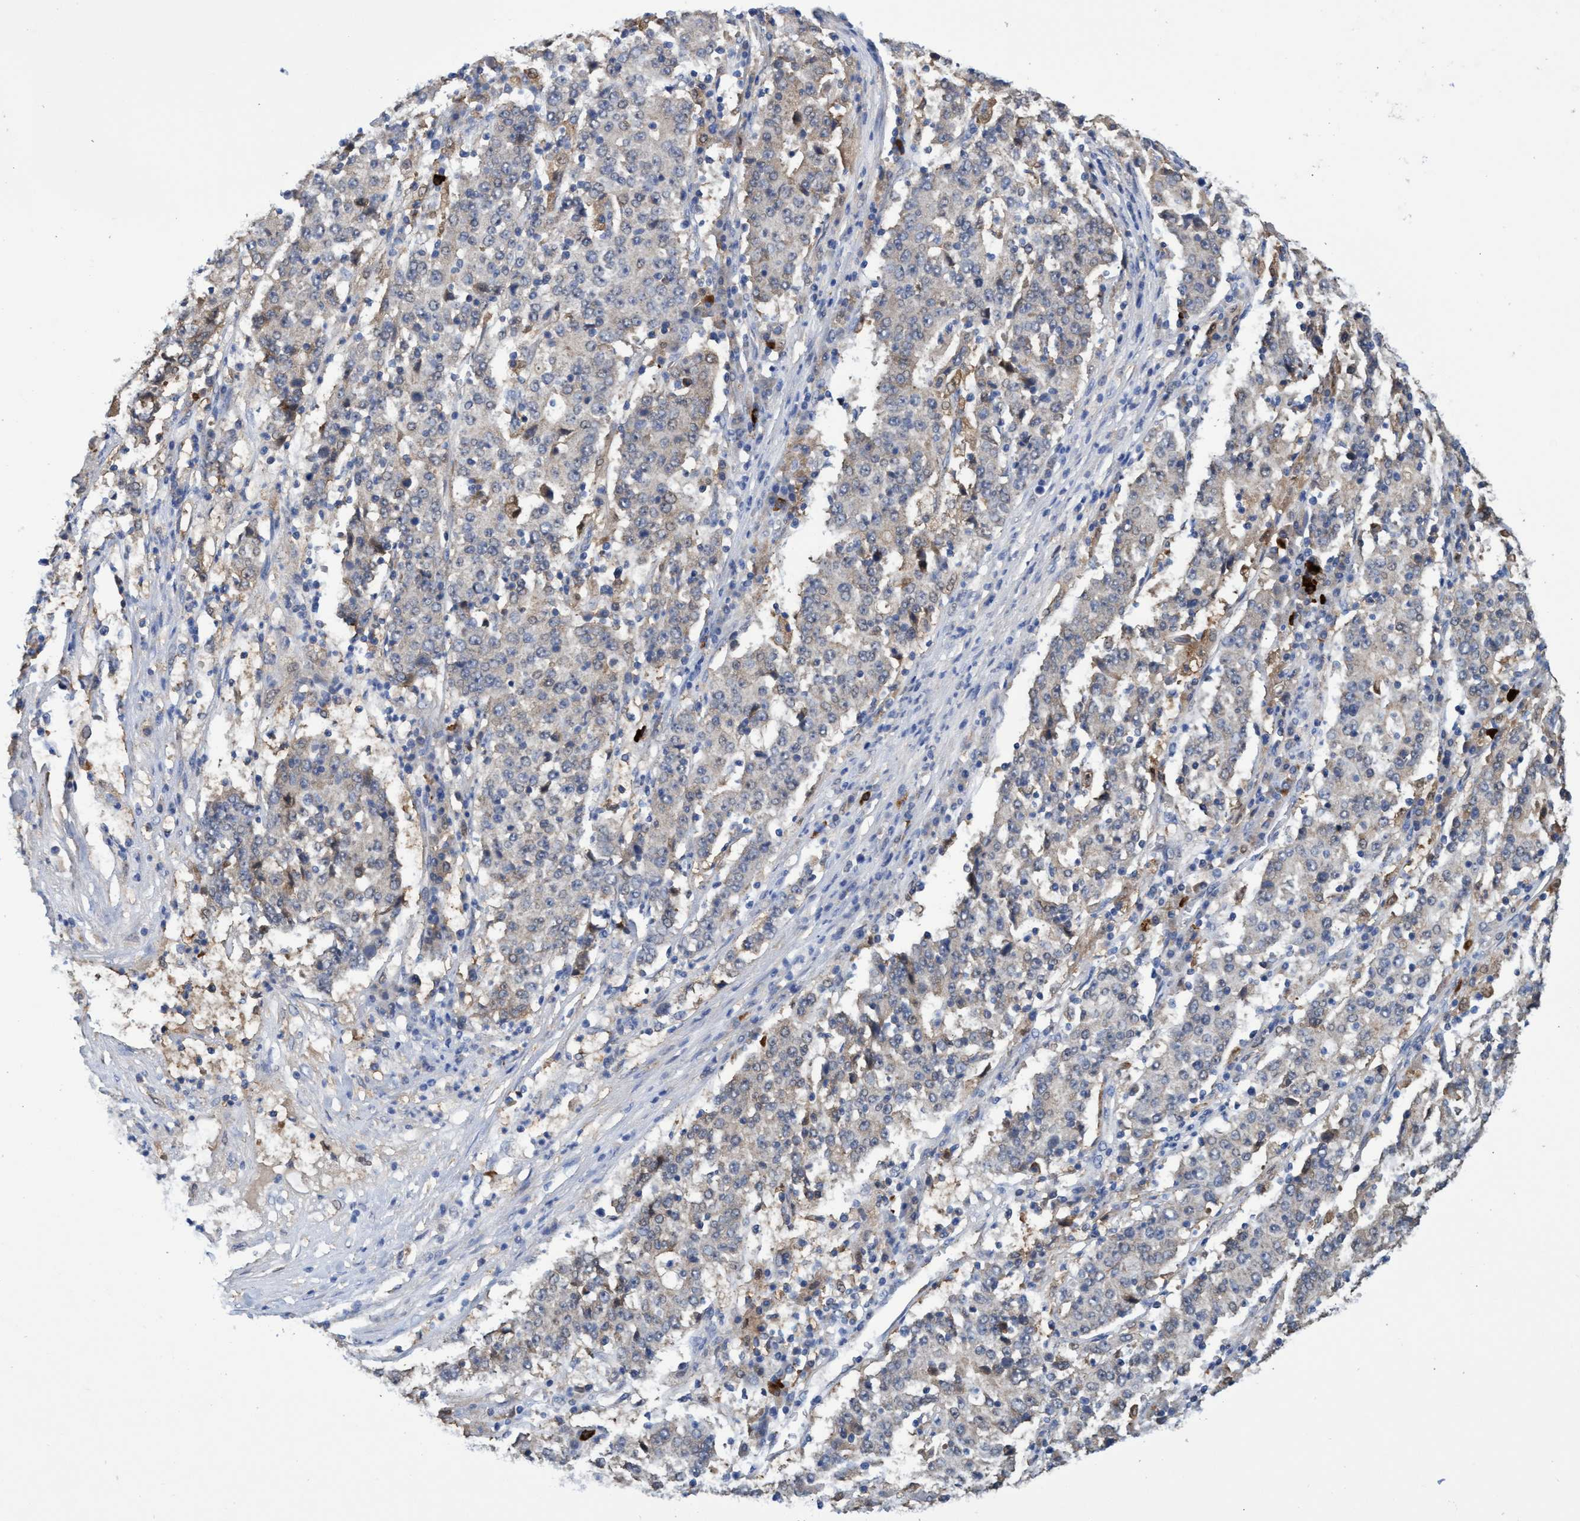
{"staining": {"intensity": "weak", "quantity": "<25%", "location": "cytoplasmic/membranous"}, "tissue": "stomach cancer", "cell_type": "Tumor cells", "image_type": "cancer", "snomed": [{"axis": "morphology", "description": "Adenocarcinoma, NOS"}, {"axis": "topography", "description": "Stomach"}], "caption": "Tumor cells are negative for brown protein staining in stomach cancer.", "gene": "PNPO", "patient": {"sex": "male", "age": 59}}